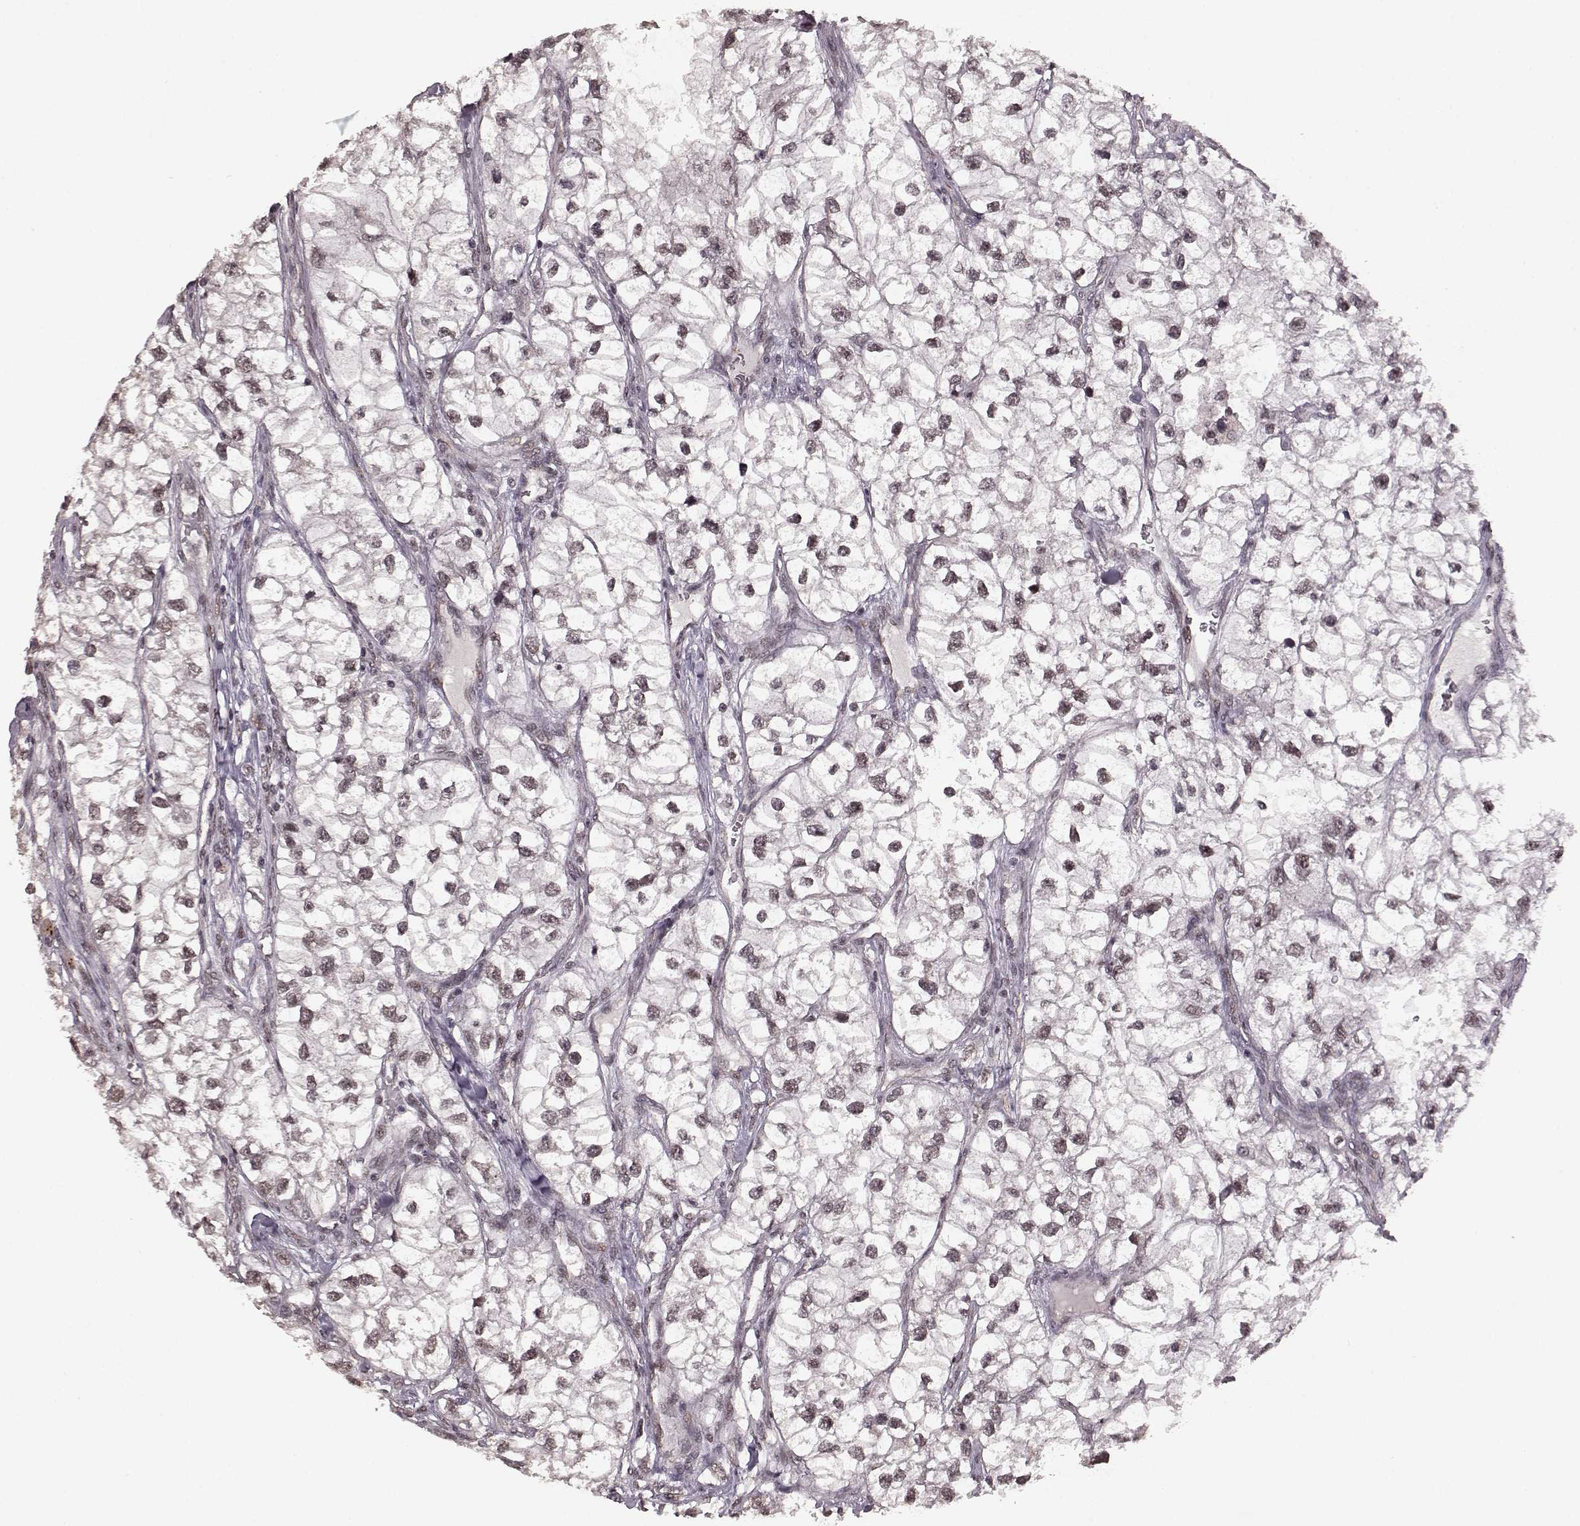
{"staining": {"intensity": "weak", "quantity": ">75%", "location": "nuclear"}, "tissue": "renal cancer", "cell_type": "Tumor cells", "image_type": "cancer", "snomed": [{"axis": "morphology", "description": "Adenocarcinoma, NOS"}, {"axis": "topography", "description": "Kidney"}], "caption": "Weak nuclear expression for a protein is present in approximately >75% of tumor cells of renal cancer (adenocarcinoma) using IHC.", "gene": "RRAGD", "patient": {"sex": "male", "age": 59}}